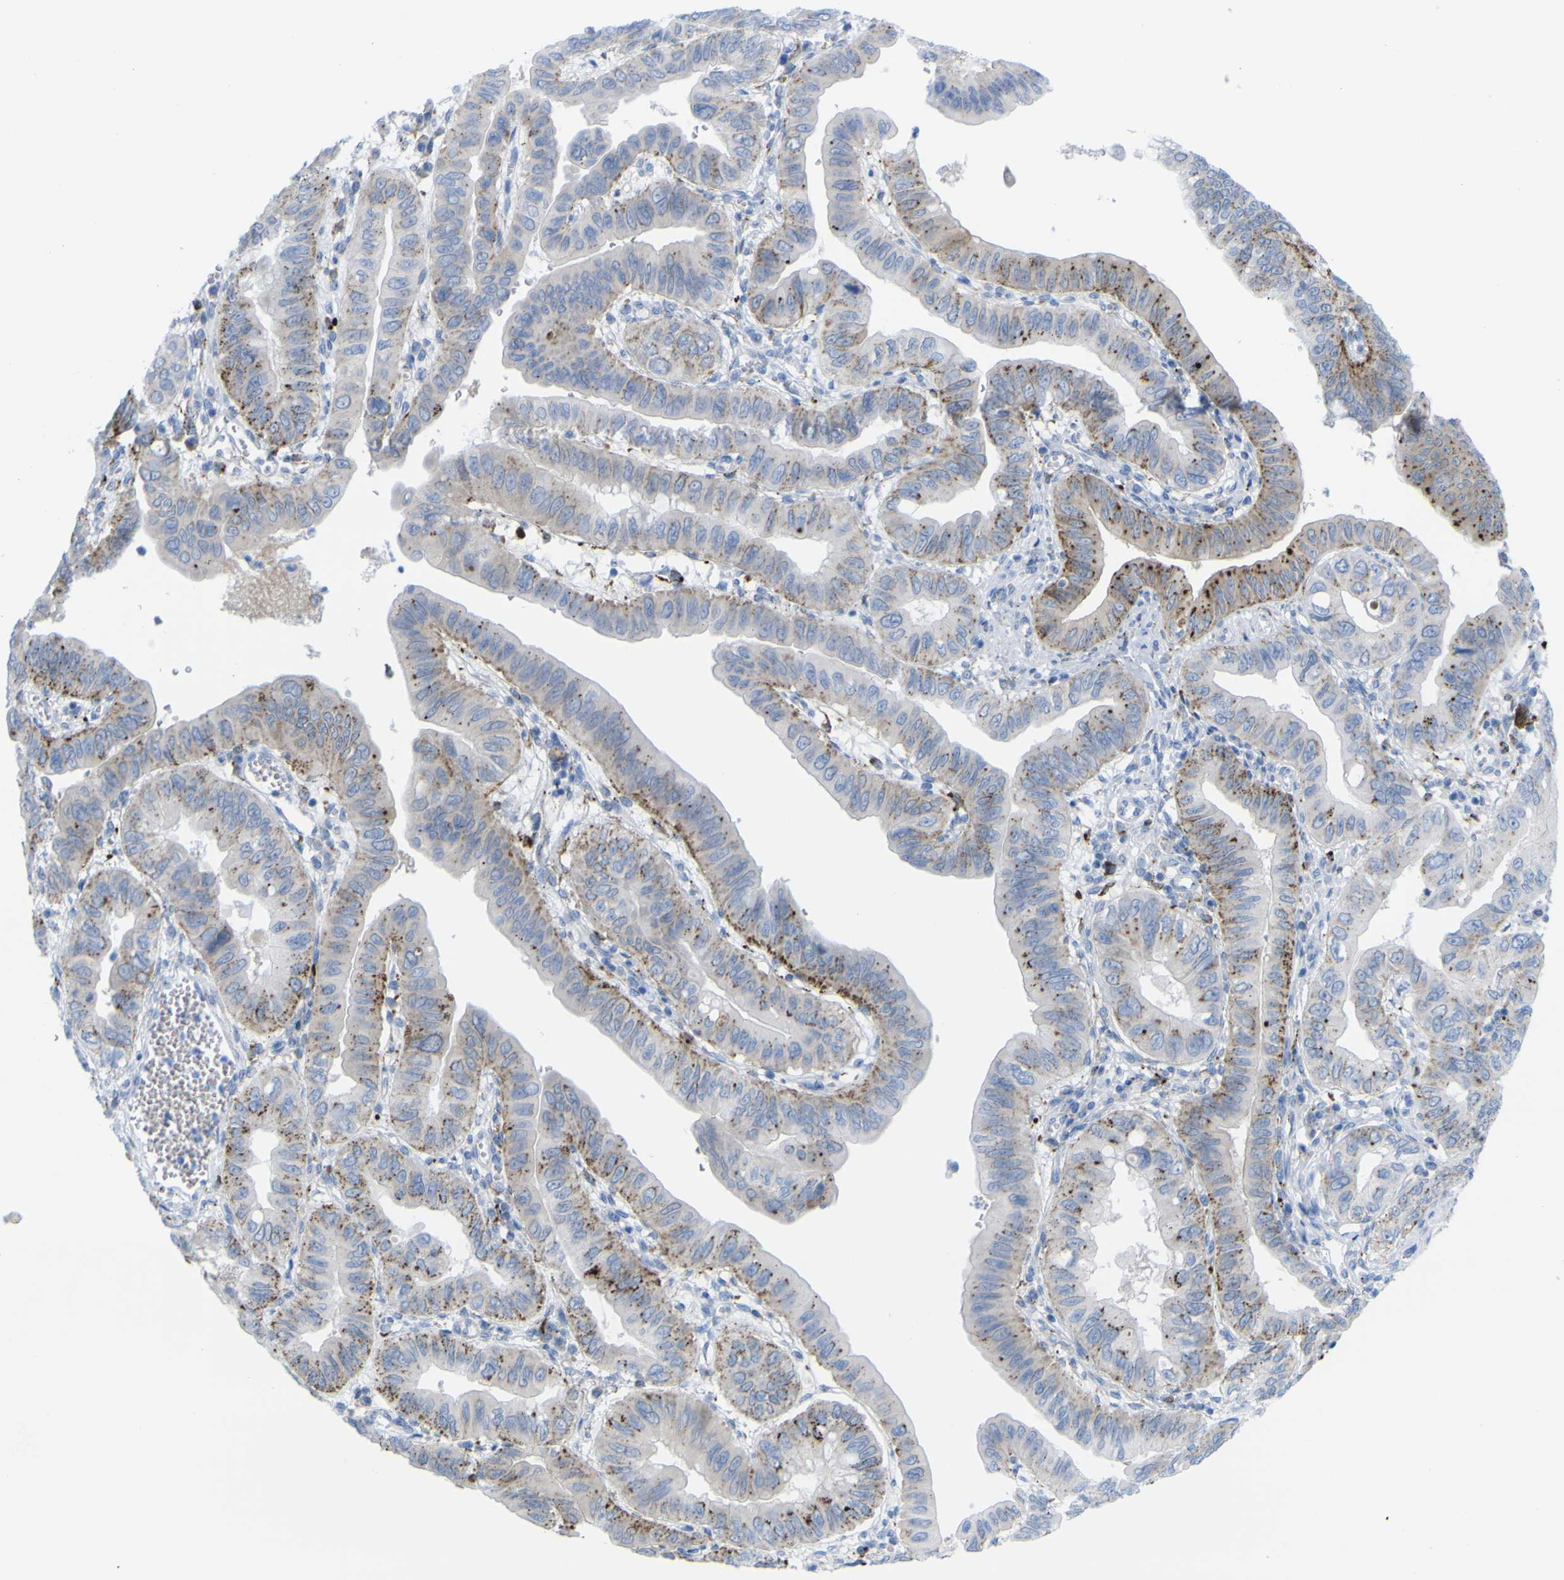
{"staining": {"intensity": "moderate", "quantity": "25%-75%", "location": "cytoplasmic/membranous"}, "tissue": "pancreatic cancer", "cell_type": "Tumor cells", "image_type": "cancer", "snomed": [{"axis": "morphology", "description": "Normal tissue, NOS"}, {"axis": "topography", "description": "Lymph node"}], "caption": "A brown stain shows moderate cytoplasmic/membranous positivity of a protein in pancreatic cancer tumor cells.", "gene": "PLD3", "patient": {"sex": "male", "age": 50}}